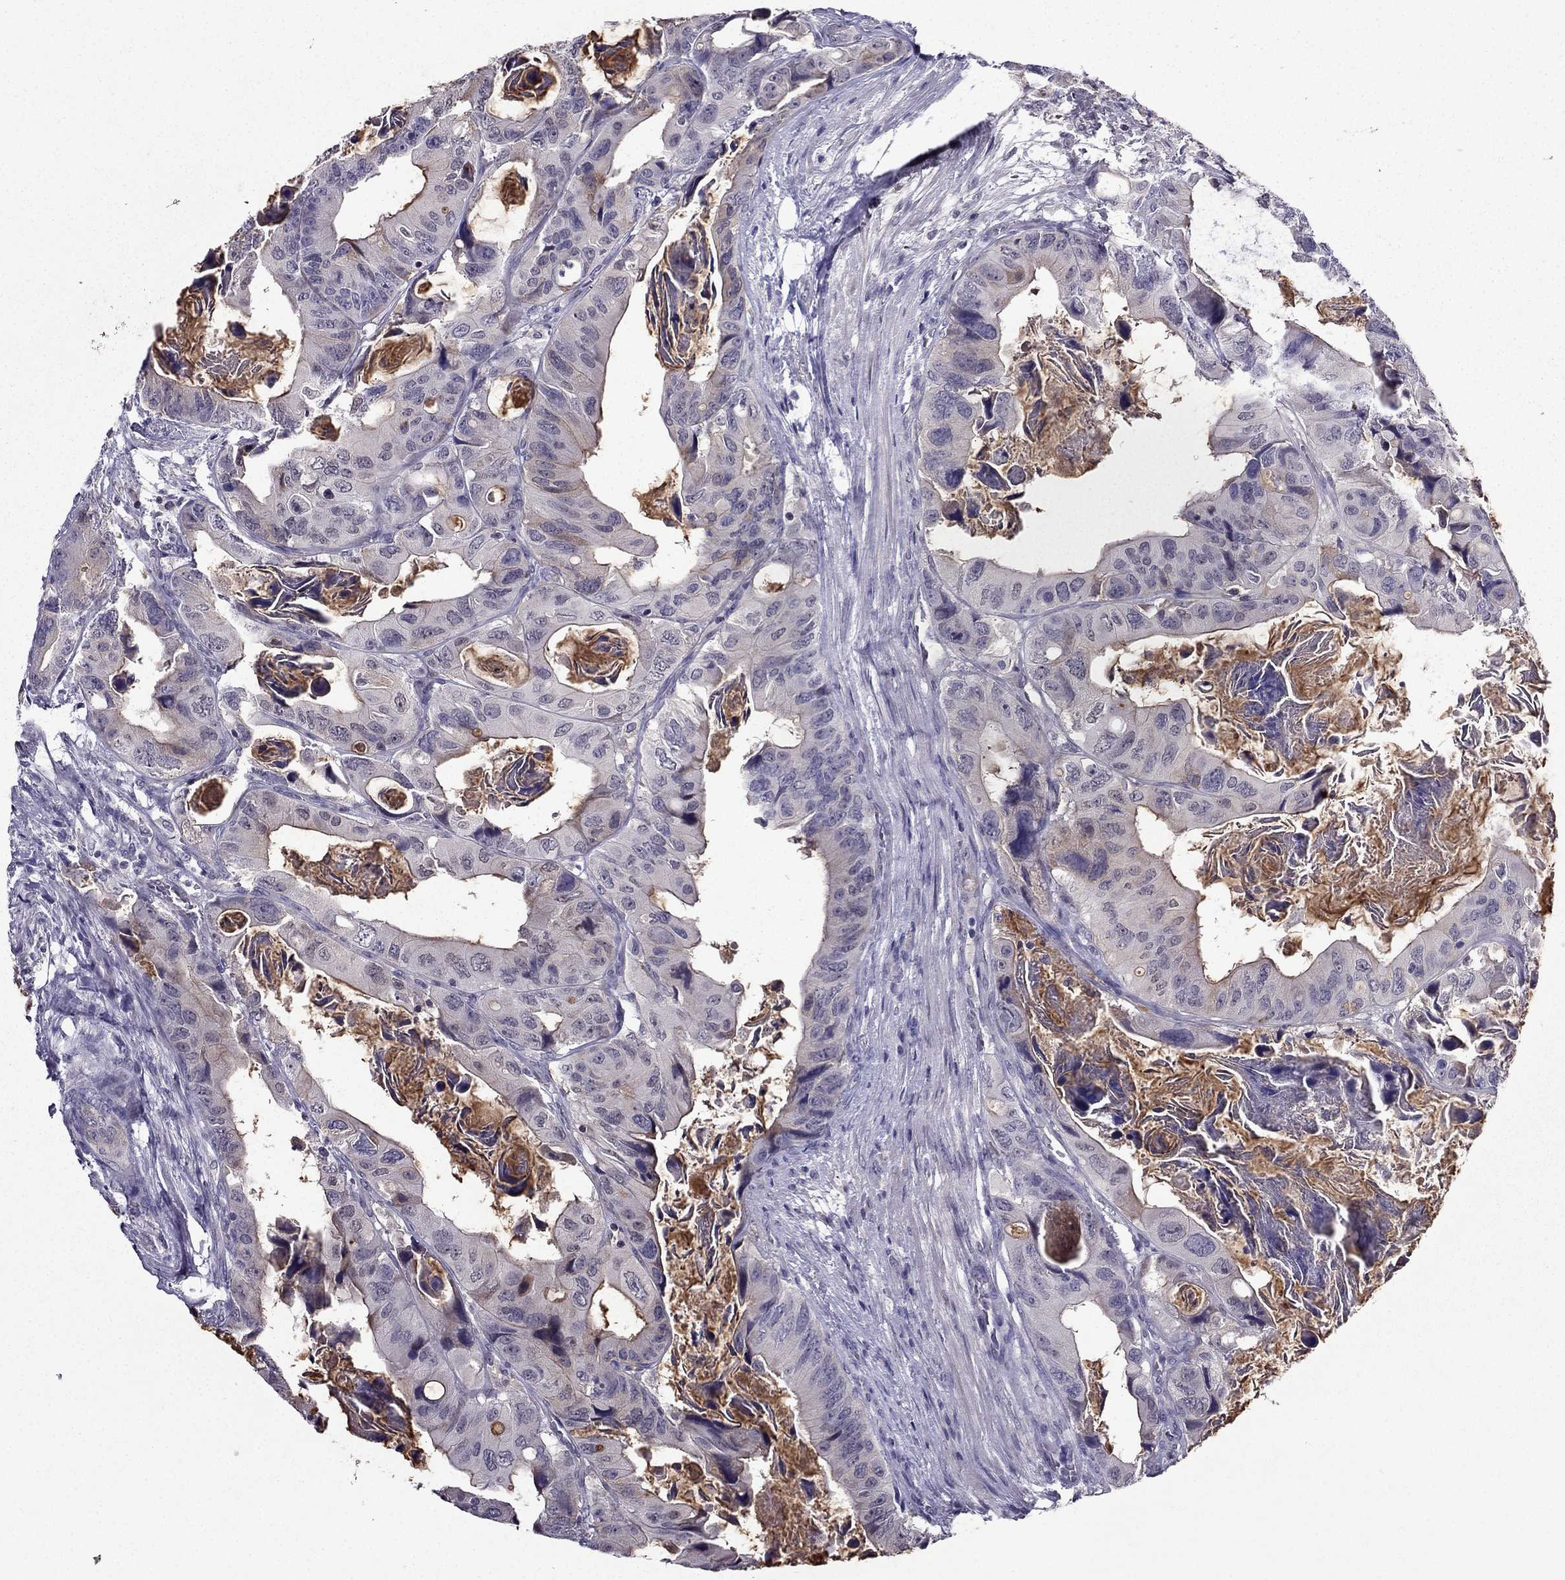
{"staining": {"intensity": "weak", "quantity": "<25%", "location": "cytoplasmic/membranous"}, "tissue": "colorectal cancer", "cell_type": "Tumor cells", "image_type": "cancer", "snomed": [{"axis": "morphology", "description": "Adenocarcinoma, NOS"}, {"axis": "topography", "description": "Rectum"}], "caption": "Immunohistochemistry (IHC) histopathology image of neoplastic tissue: colorectal cancer stained with DAB reveals no significant protein expression in tumor cells.", "gene": "DUSP15", "patient": {"sex": "male", "age": 64}}